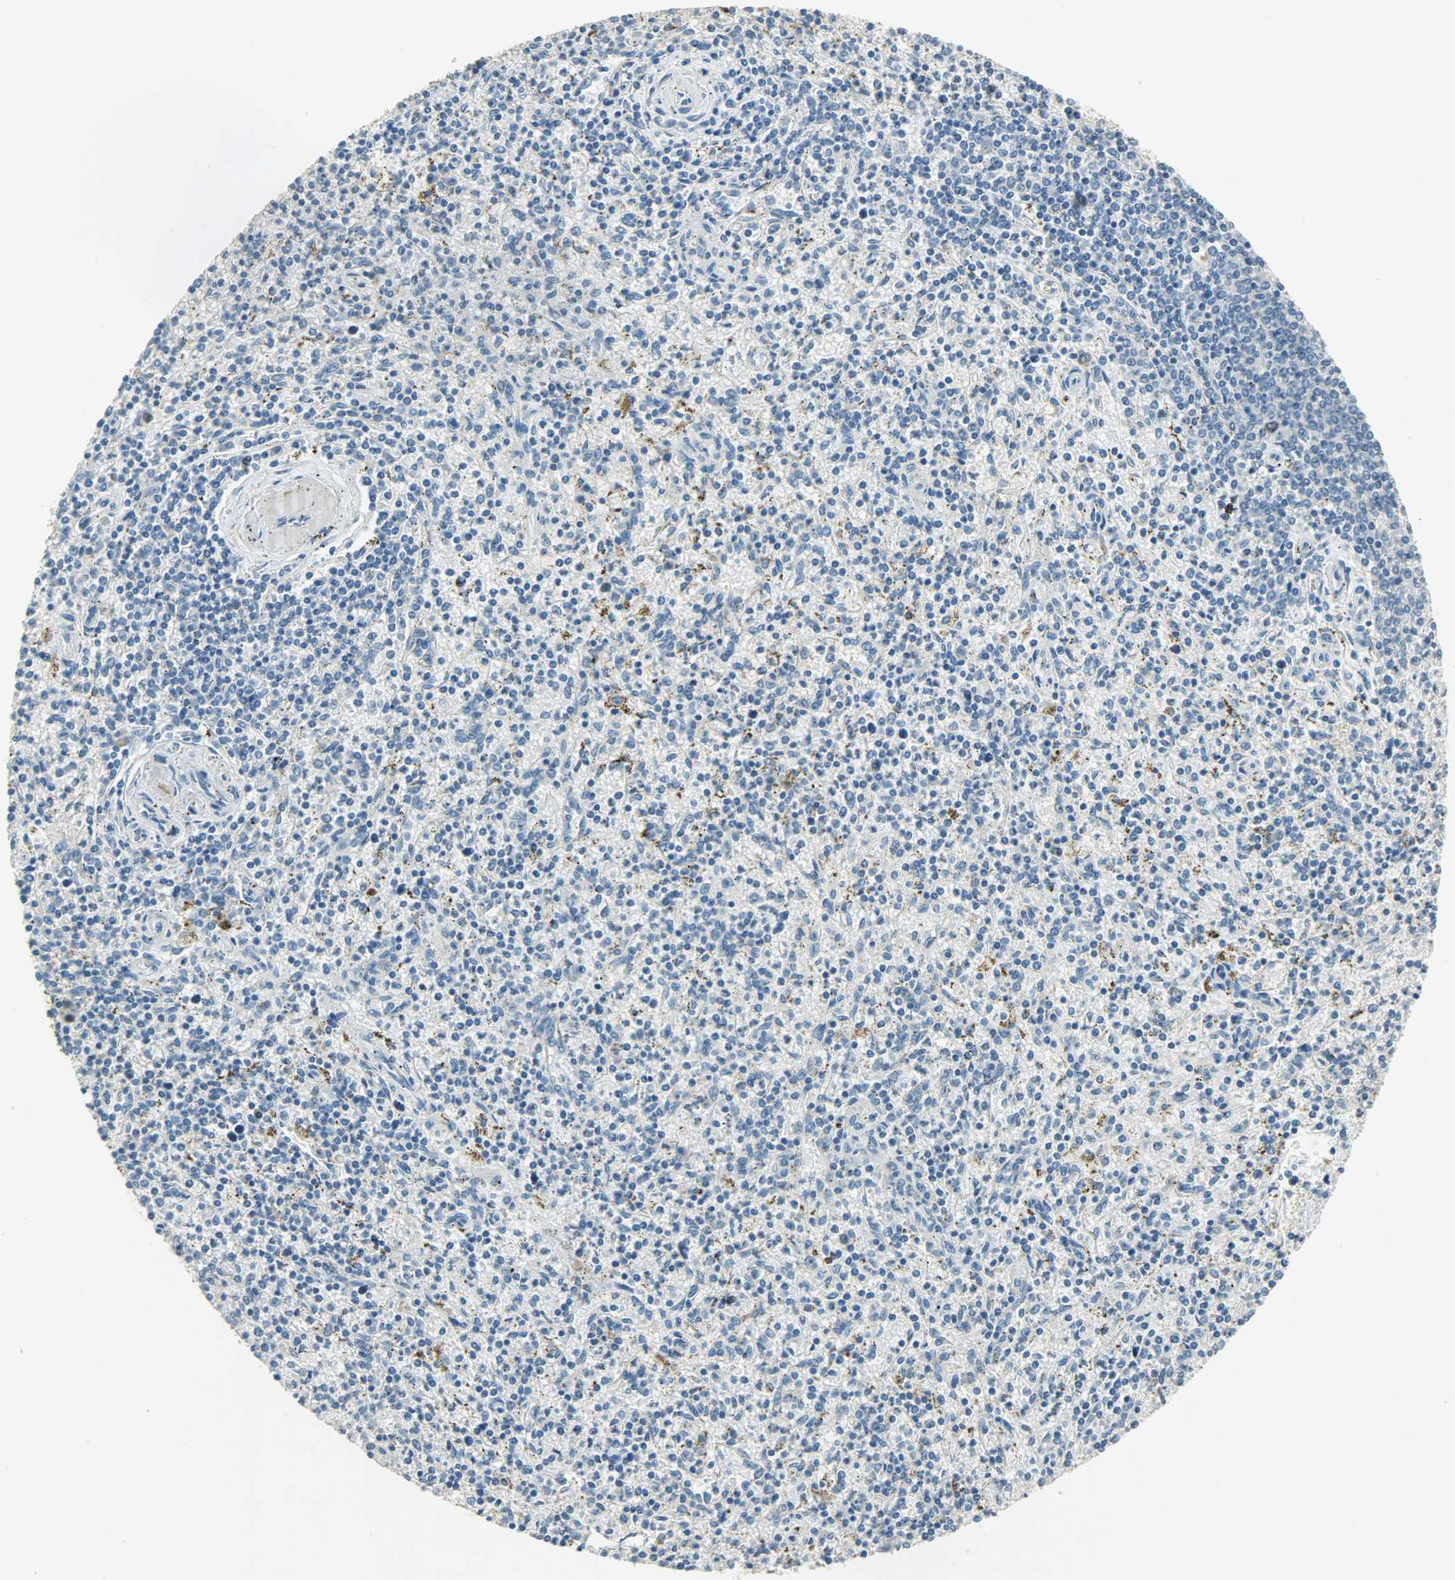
{"staining": {"intensity": "negative", "quantity": "none", "location": "none"}, "tissue": "spleen", "cell_type": "Cells in red pulp", "image_type": "normal", "snomed": [{"axis": "morphology", "description": "Normal tissue, NOS"}, {"axis": "topography", "description": "Spleen"}], "caption": "Histopathology image shows no significant protein positivity in cells in red pulp of unremarkable spleen. (Brightfield microscopy of DAB (3,3'-diaminobenzidine) IHC at high magnification).", "gene": "TPX2", "patient": {"sex": "male", "age": 72}}